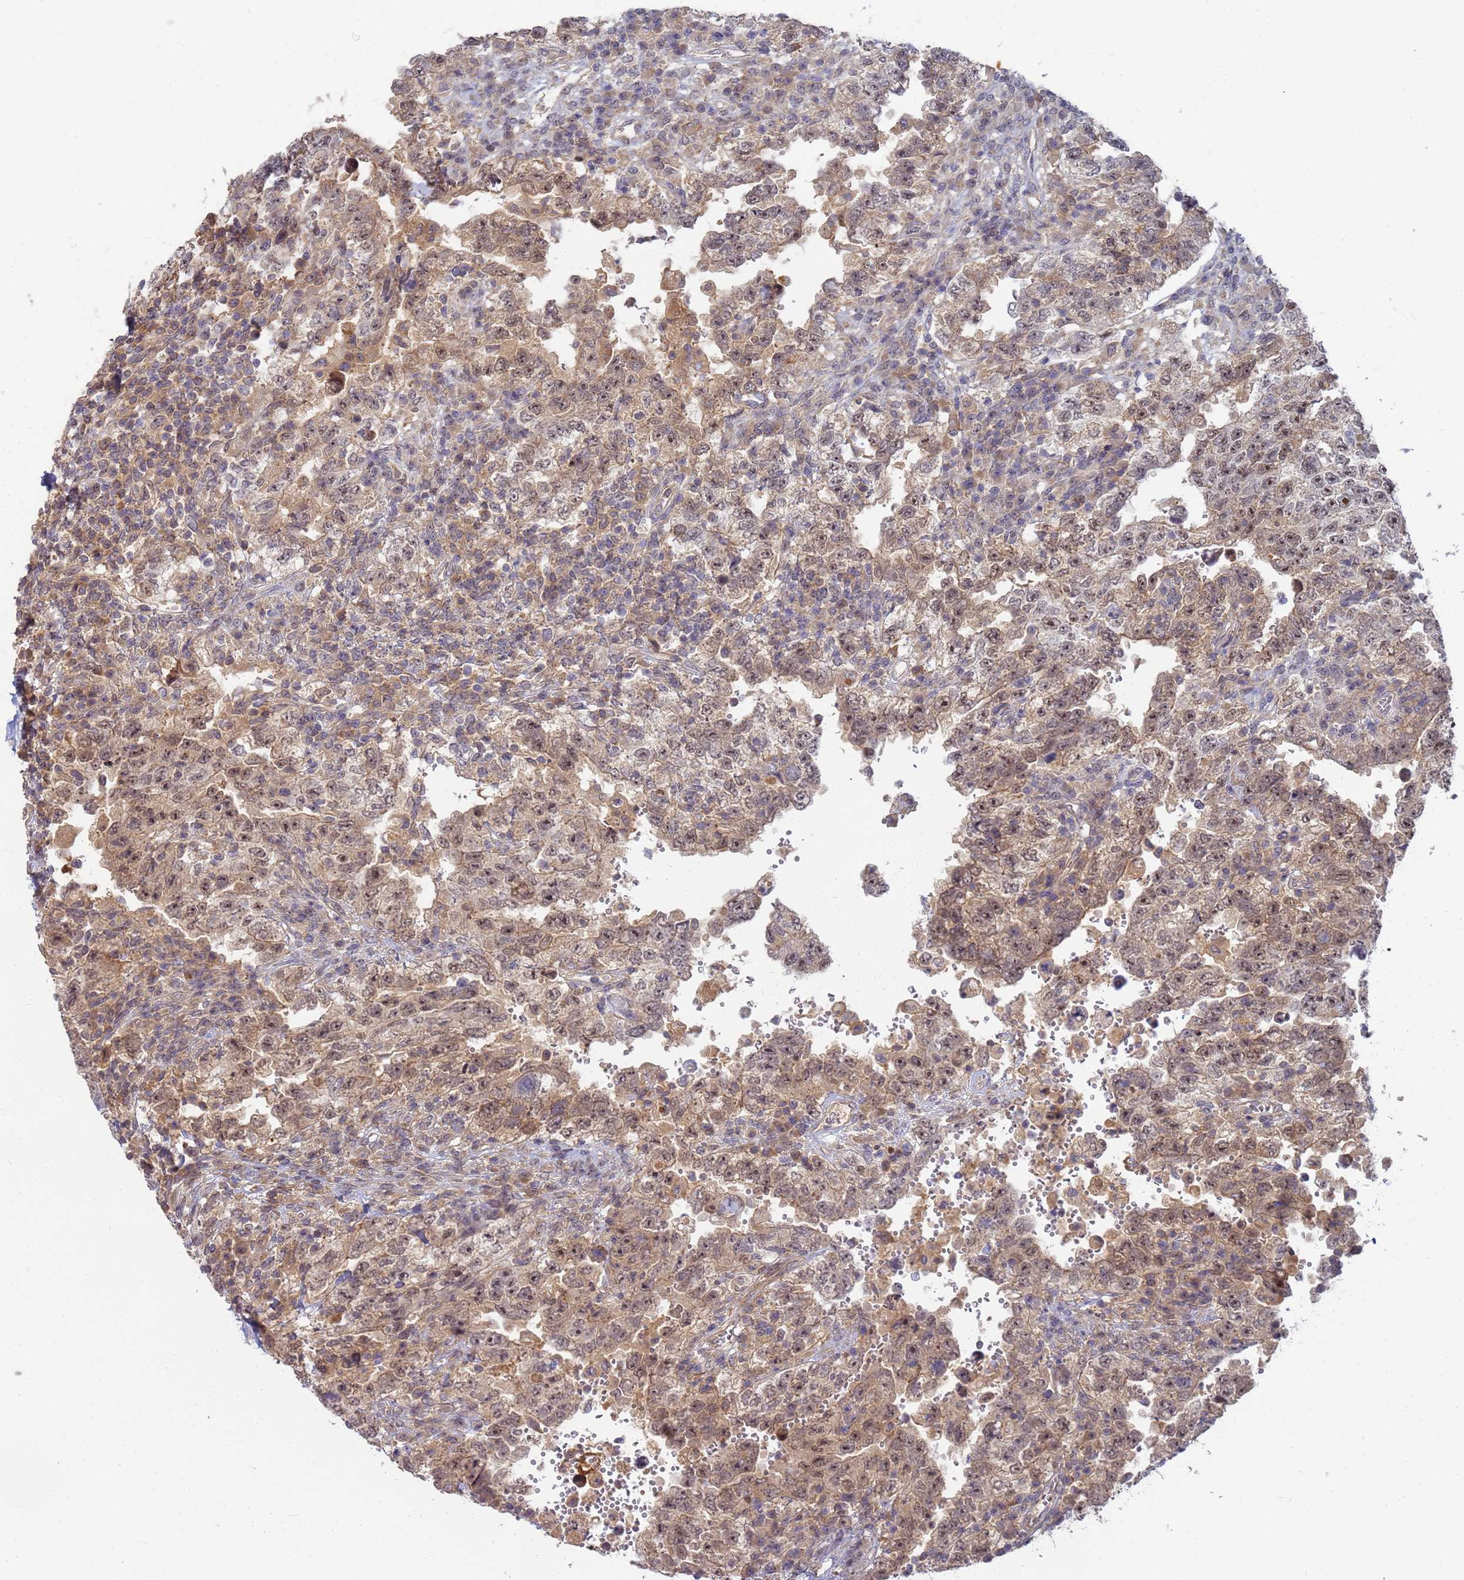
{"staining": {"intensity": "moderate", "quantity": "25%-75%", "location": "nuclear"}, "tissue": "testis cancer", "cell_type": "Tumor cells", "image_type": "cancer", "snomed": [{"axis": "morphology", "description": "Carcinoma, Embryonal, NOS"}, {"axis": "topography", "description": "Testis"}], "caption": "Testis embryonal carcinoma stained for a protein (brown) exhibits moderate nuclear positive expression in about 25%-75% of tumor cells.", "gene": "SHARPIN", "patient": {"sex": "male", "age": 26}}